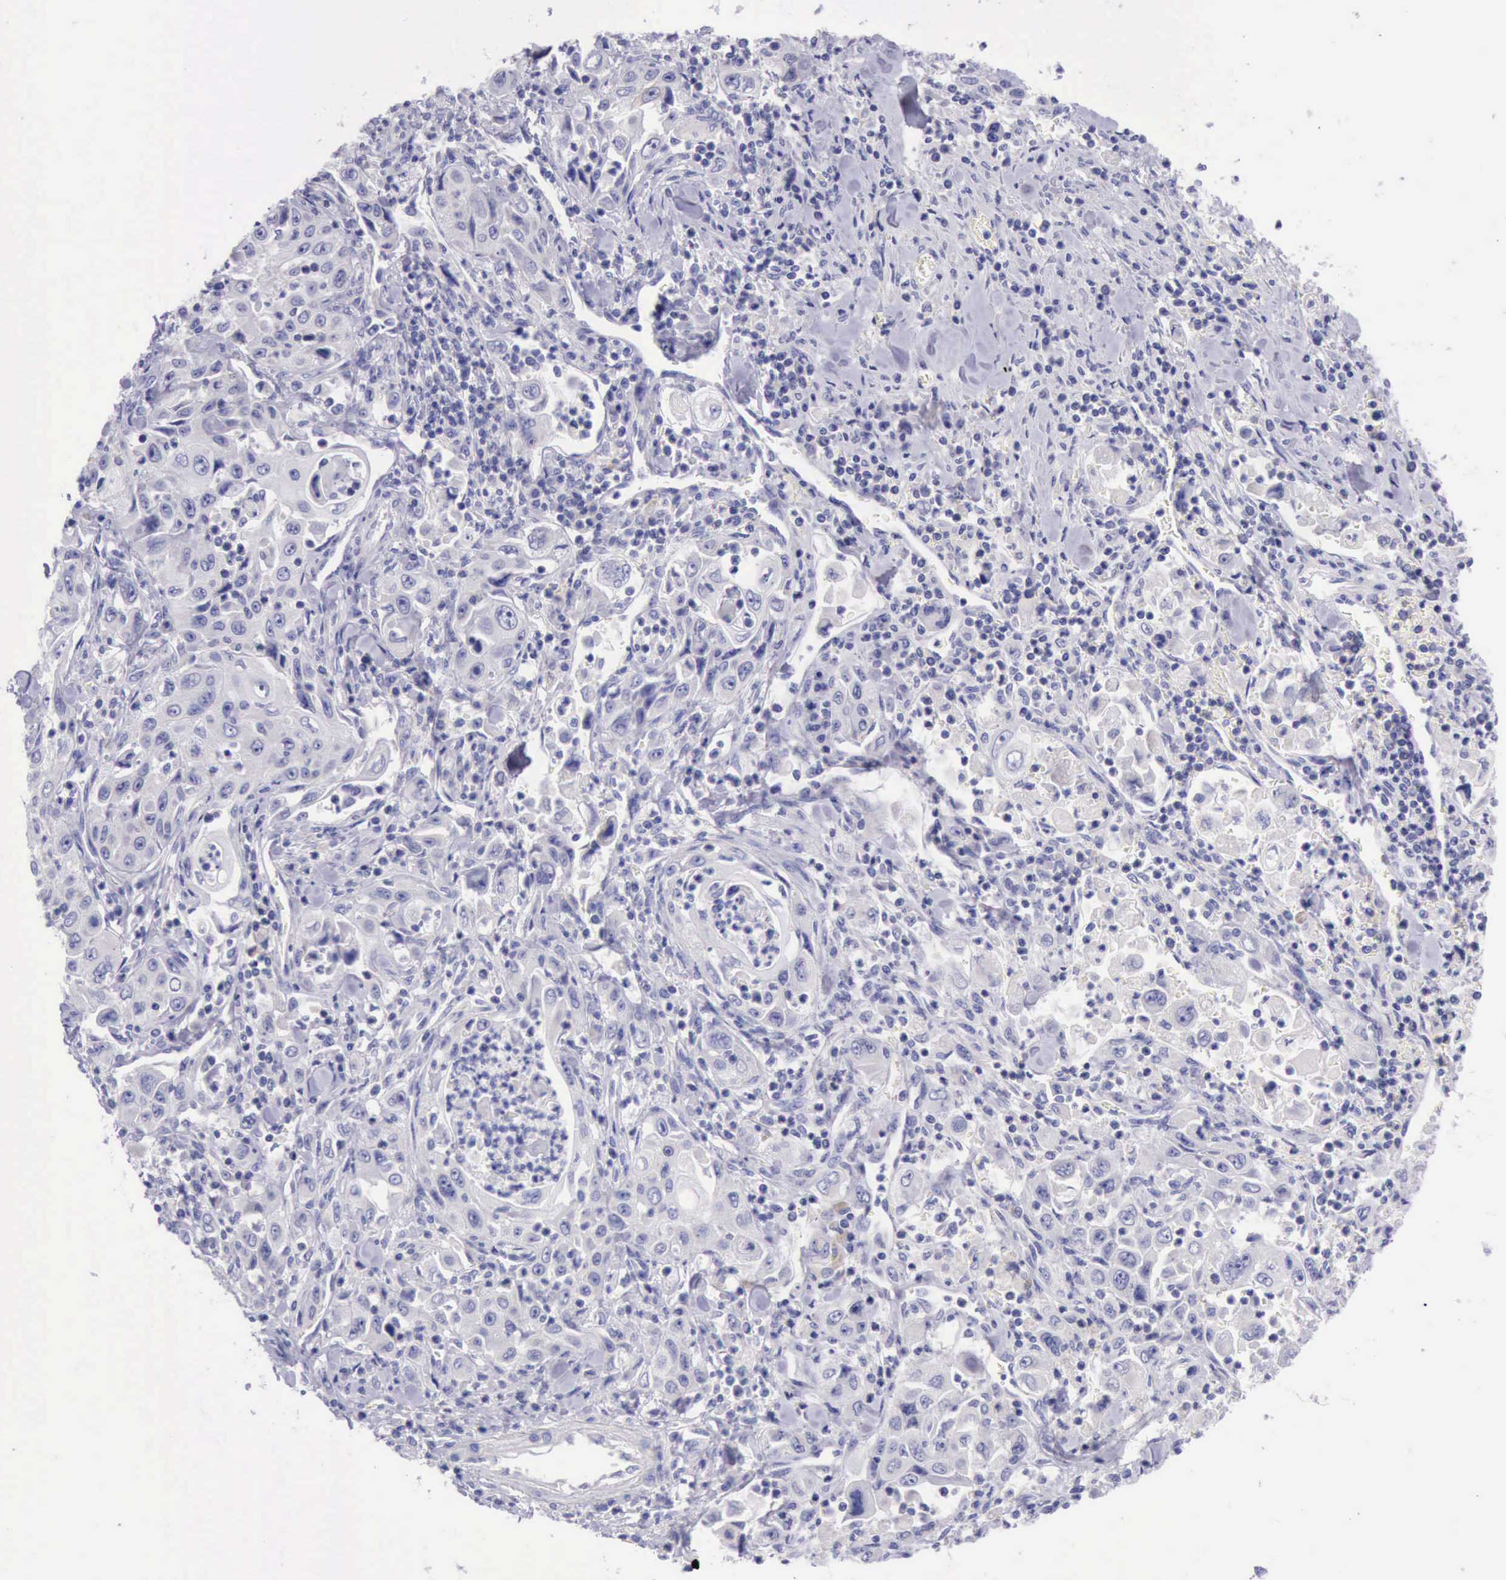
{"staining": {"intensity": "negative", "quantity": "none", "location": "none"}, "tissue": "pancreatic cancer", "cell_type": "Tumor cells", "image_type": "cancer", "snomed": [{"axis": "morphology", "description": "Adenocarcinoma, NOS"}, {"axis": "topography", "description": "Pancreas"}], "caption": "An image of adenocarcinoma (pancreatic) stained for a protein shows no brown staining in tumor cells. (DAB (3,3'-diaminobenzidine) immunohistochemistry with hematoxylin counter stain).", "gene": "LRFN5", "patient": {"sex": "male", "age": 70}}